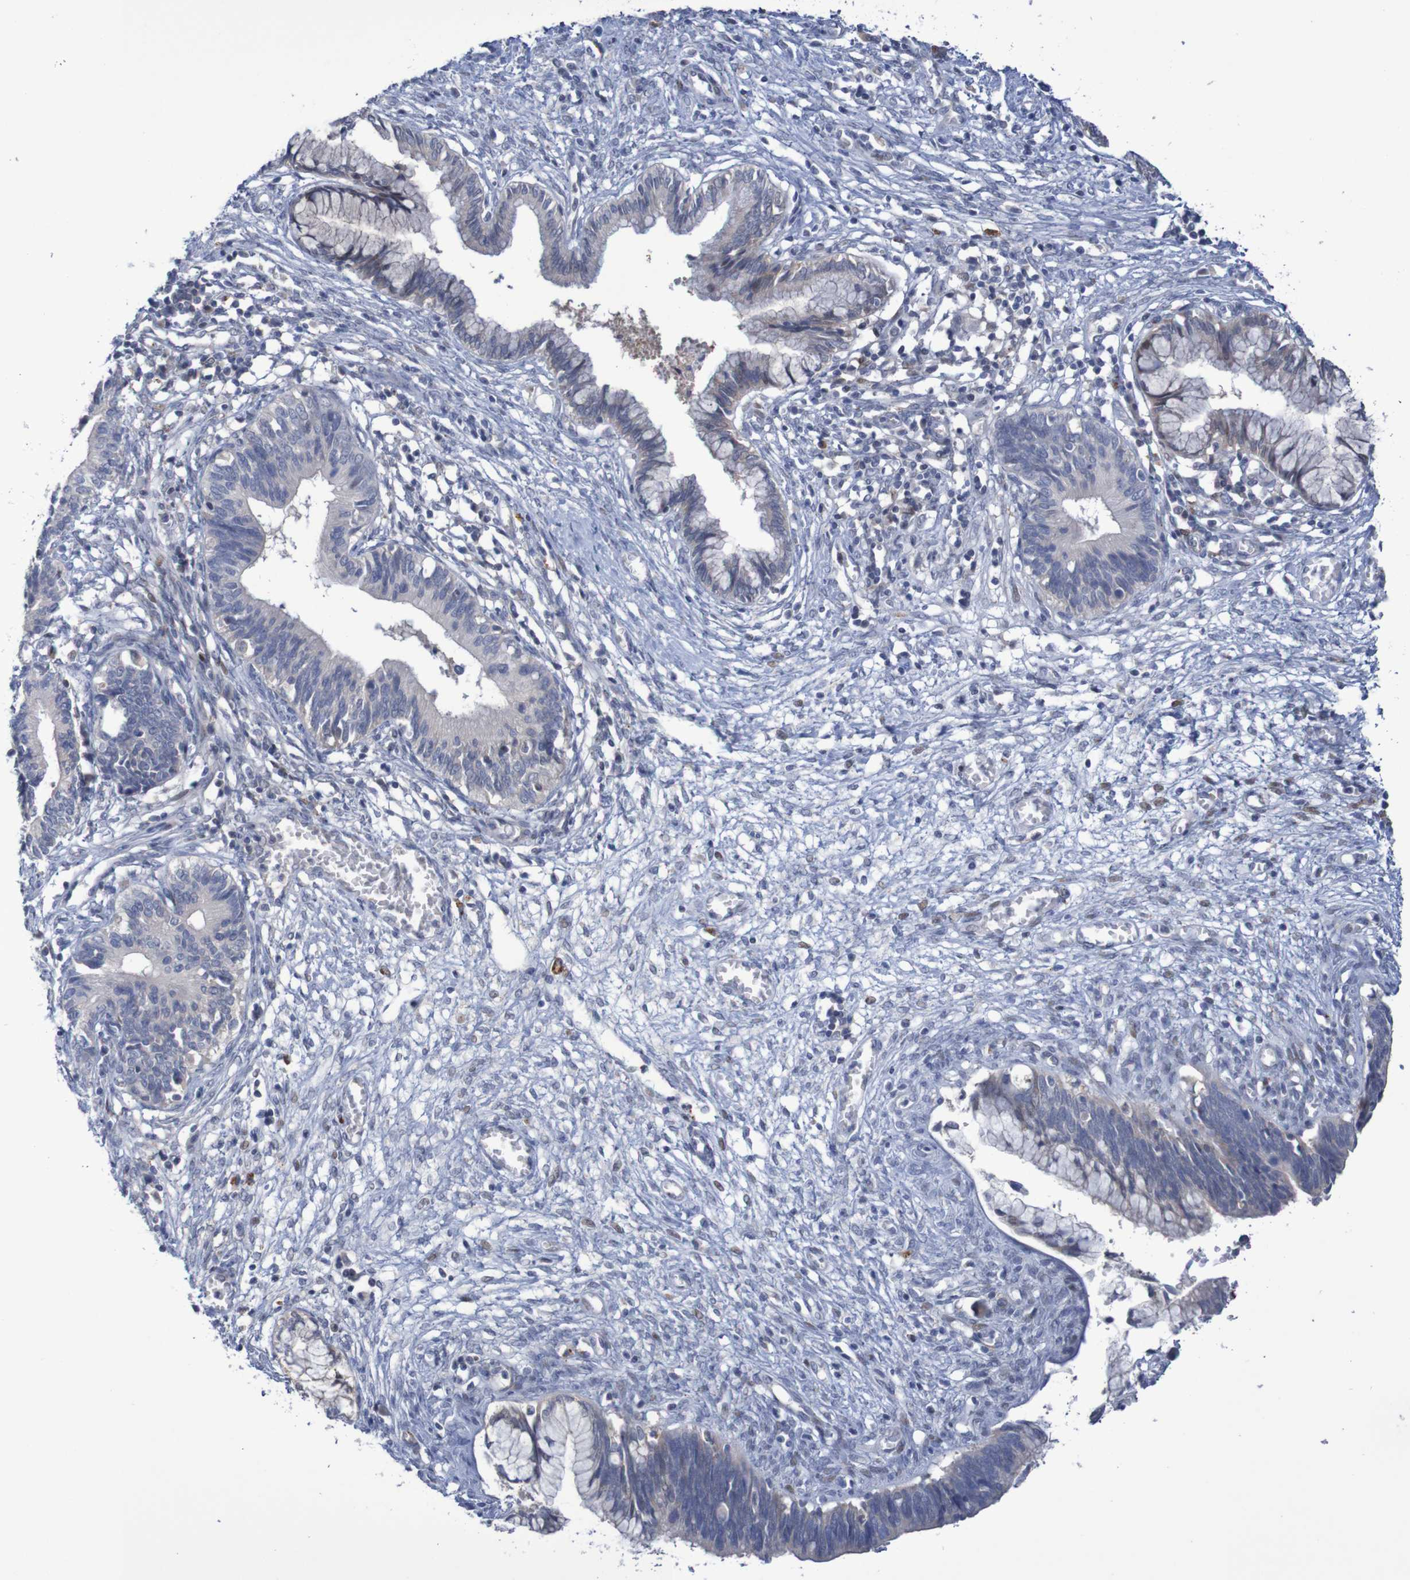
{"staining": {"intensity": "negative", "quantity": "none", "location": "none"}, "tissue": "cervical cancer", "cell_type": "Tumor cells", "image_type": "cancer", "snomed": [{"axis": "morphology", "description": "Adenocarcinoma, NOS"}, {"axis": "topography", "description": "Cervix"}], "caption": "Histopathology image shows no protein expression in tumor cells of cervical adenocarcinoma tissue. (Immunohistochemistry (ihc), brightfield microscopy, high magnification).", "gene": "FBP2", "patient": {"sex": "female", "age": 44}}